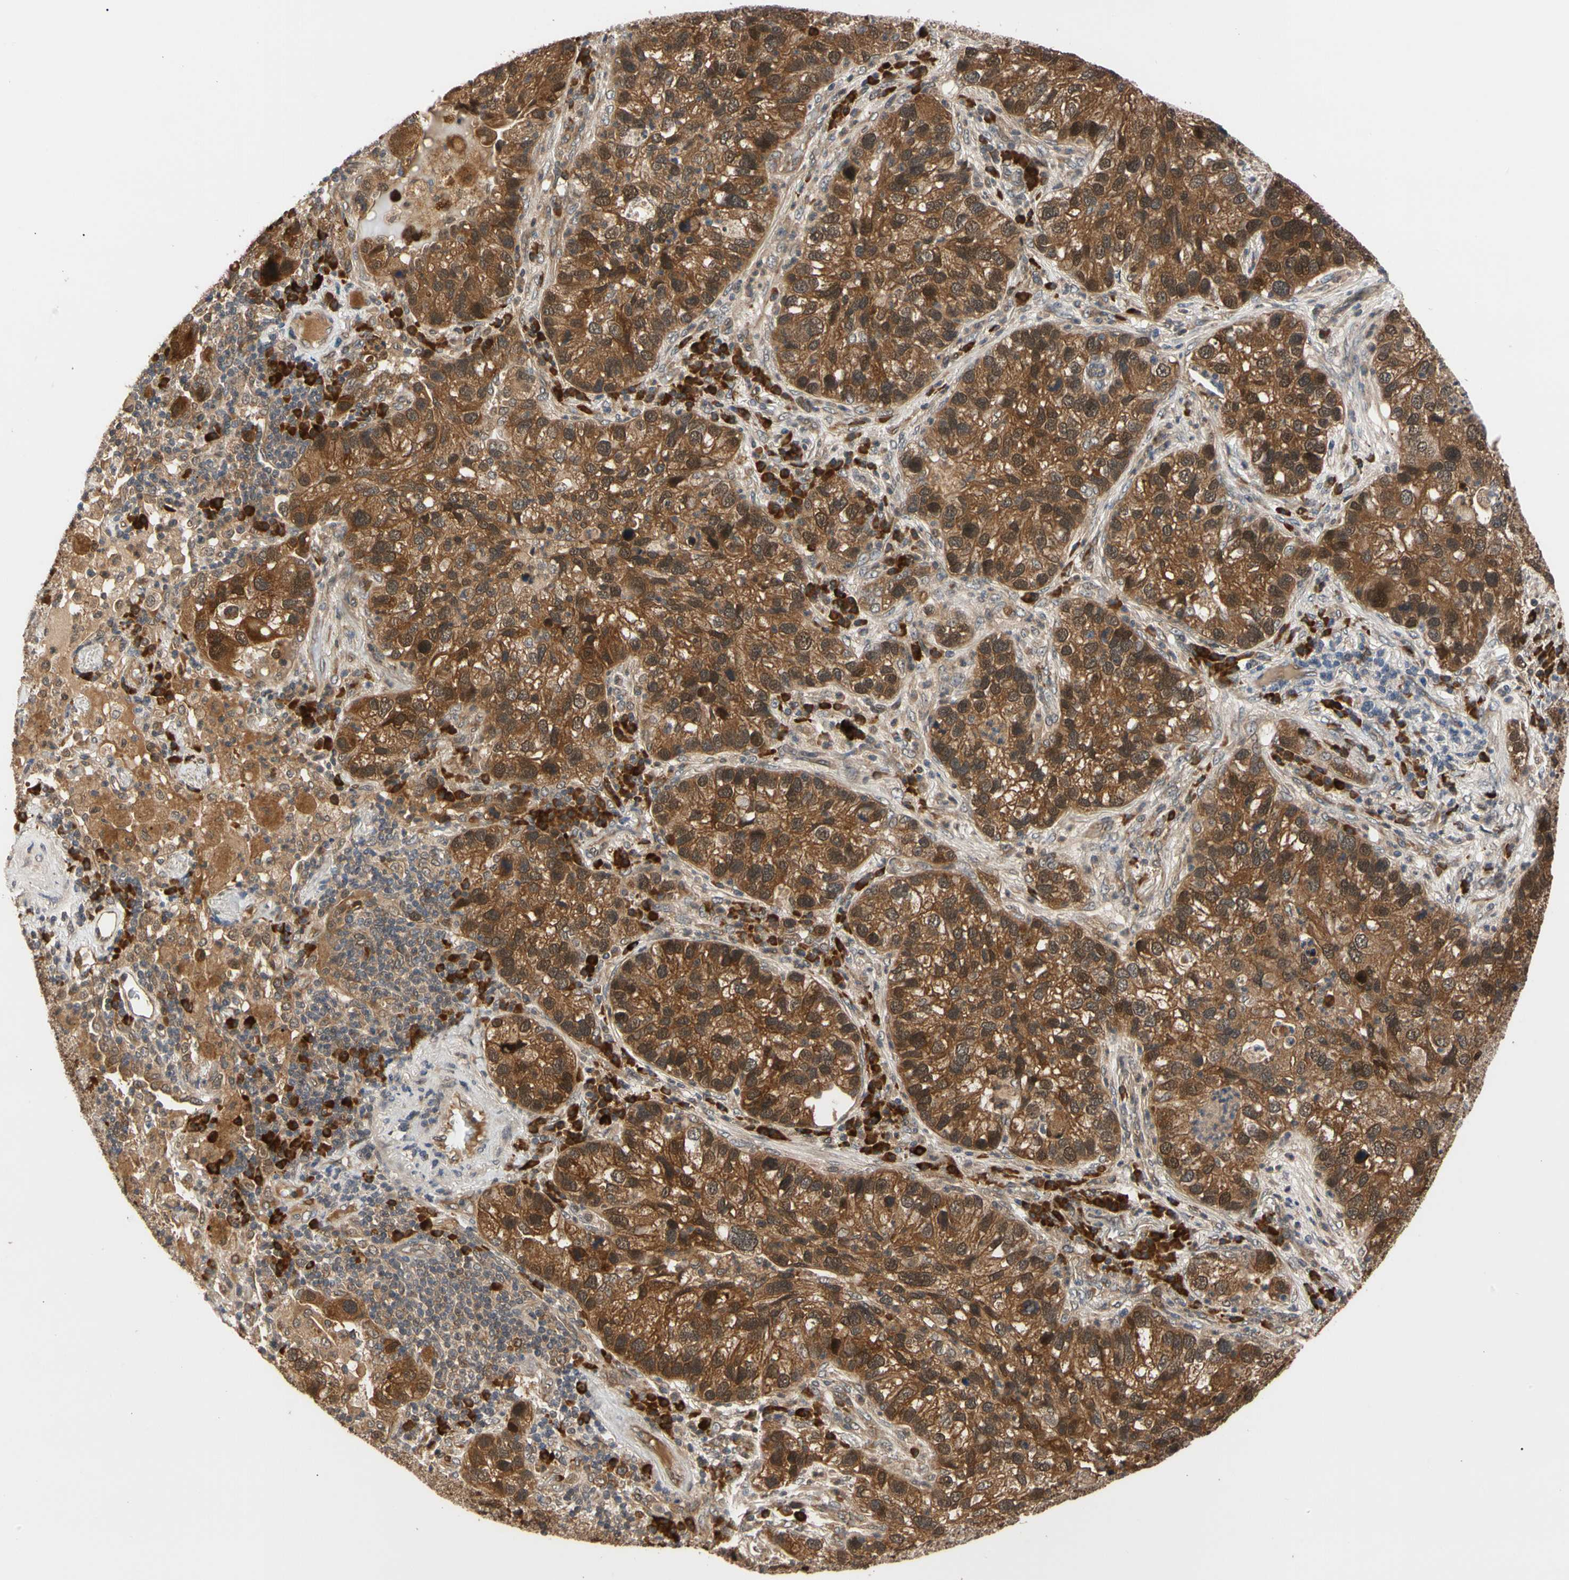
{"staining": {"intensity": "strong", "quantity": ">75%", "location": "cytoplasmic/membranous"}, "tissue": "lung cancer", "cell_type": "Tumor cells", "image_type": "cancer", "snomed": [{"axis": "morphology", "description": "Normal tissue, NOS"}, {"axis": "morphology", "description": "Adenocarcinoma, NOS"}, {"axis": "topography", "description": "Bronchus"}, {"axis": "topography", "description": "Lung"}], "caption": "An immunohistochemistry (IHC) photomicrograph of tumor tissue is shown. Protein staining in brown highlights strong cytoplasmic/membranous positivity in adenocarcinoma (lung) within tumor cells.", "gene": "CYTIP", "patient": {"sex": "male", "age": 54}}